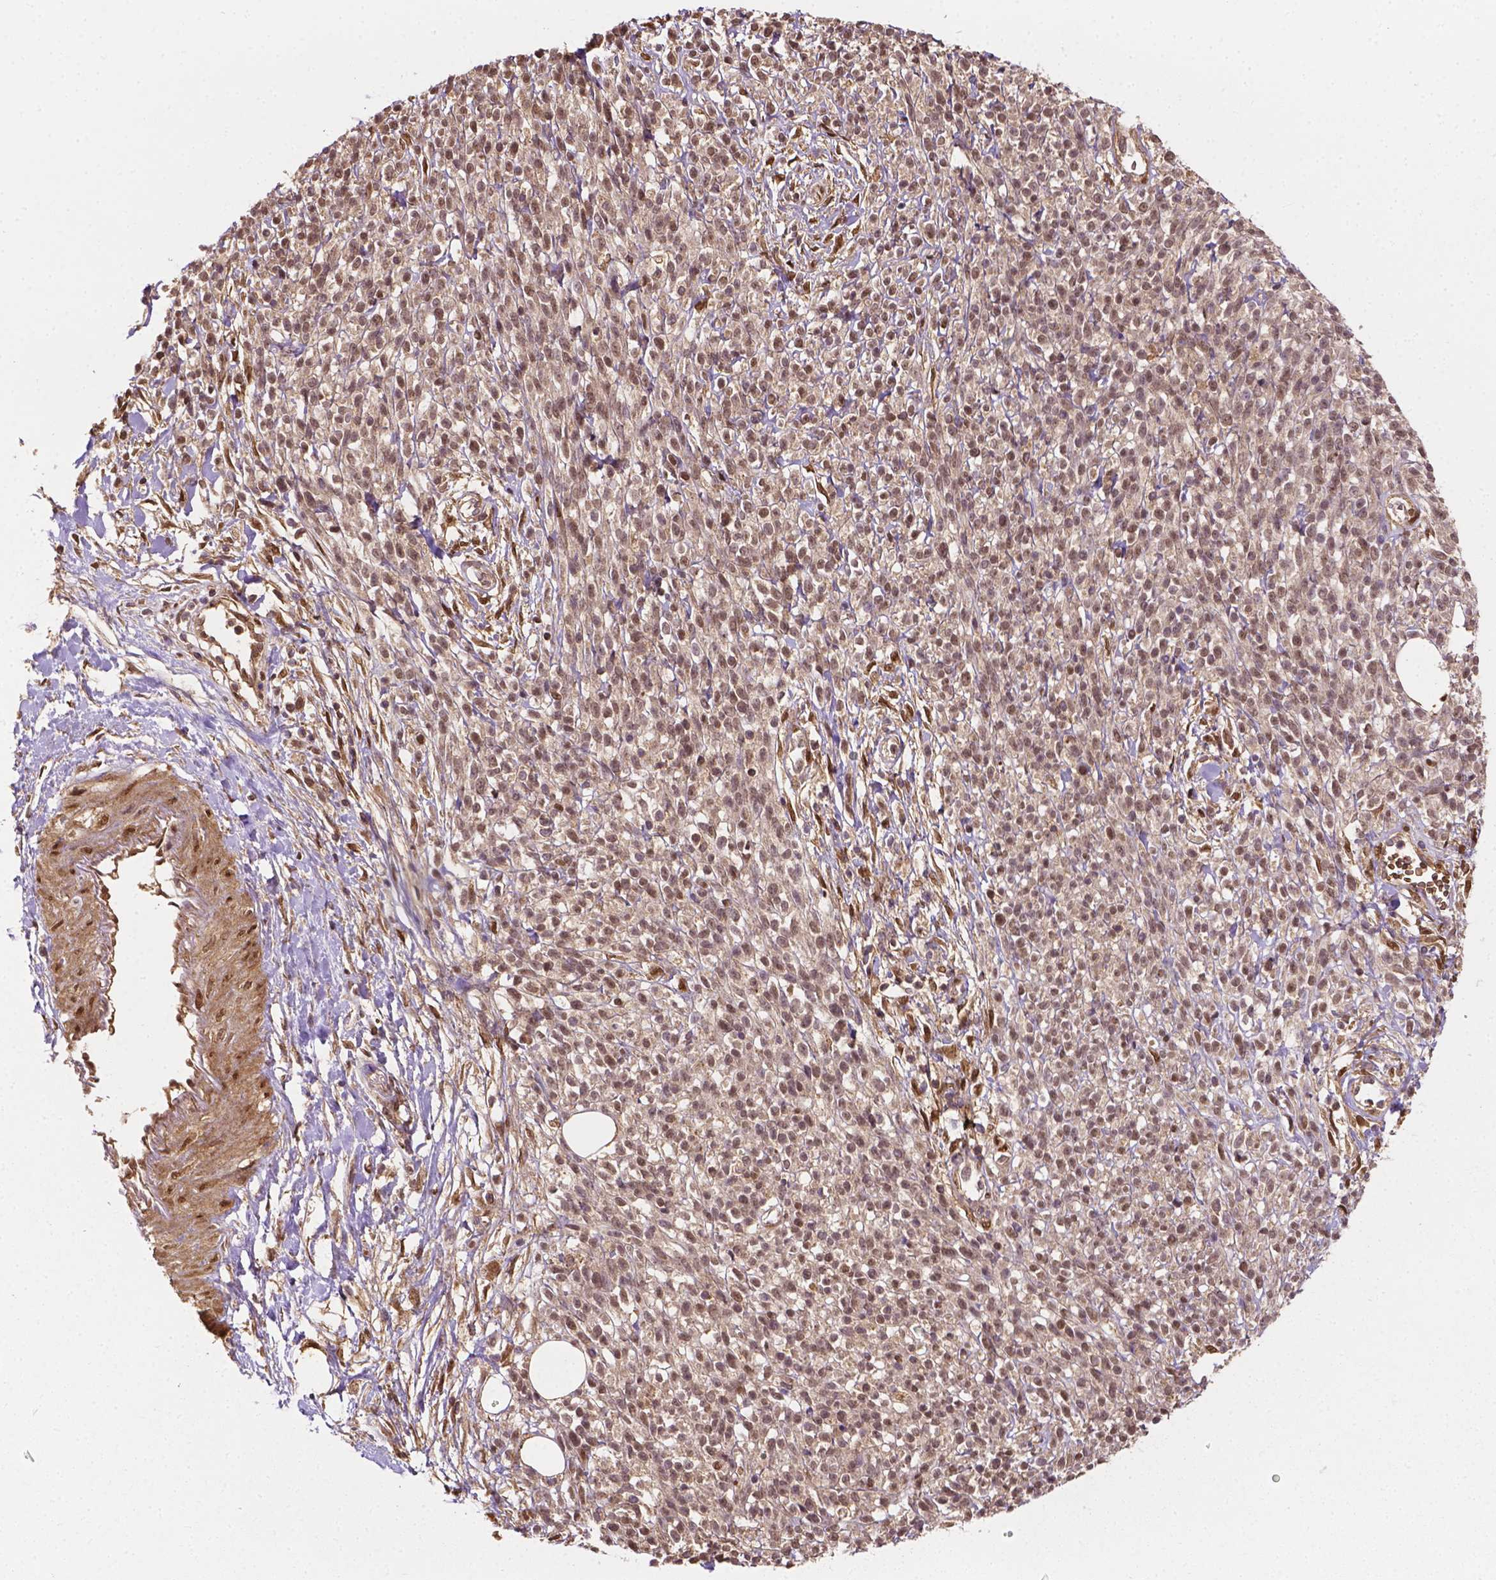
{"staining": {"intensity": "weak", "quantity": ">75%", "location": "nuclear"}, "tissue": "melanoma", "cell_type": "Tumor cells", "image_type": "cancer", "snomed": [{"axis": "morphology", "description": "Malignant melanoma, NOS"}, {"axis": "topography", "description": "Skin"}, {"axis": "topography", "description": "Skin of trunk"}], "caption": "Approximately >75% of tumor cells in melanoma exhibit weak nuclear protein staining as visualized by brown immunohistochemical staining.", "gene": "YAP1", "patient": {"sex": "male", "age": 74}}